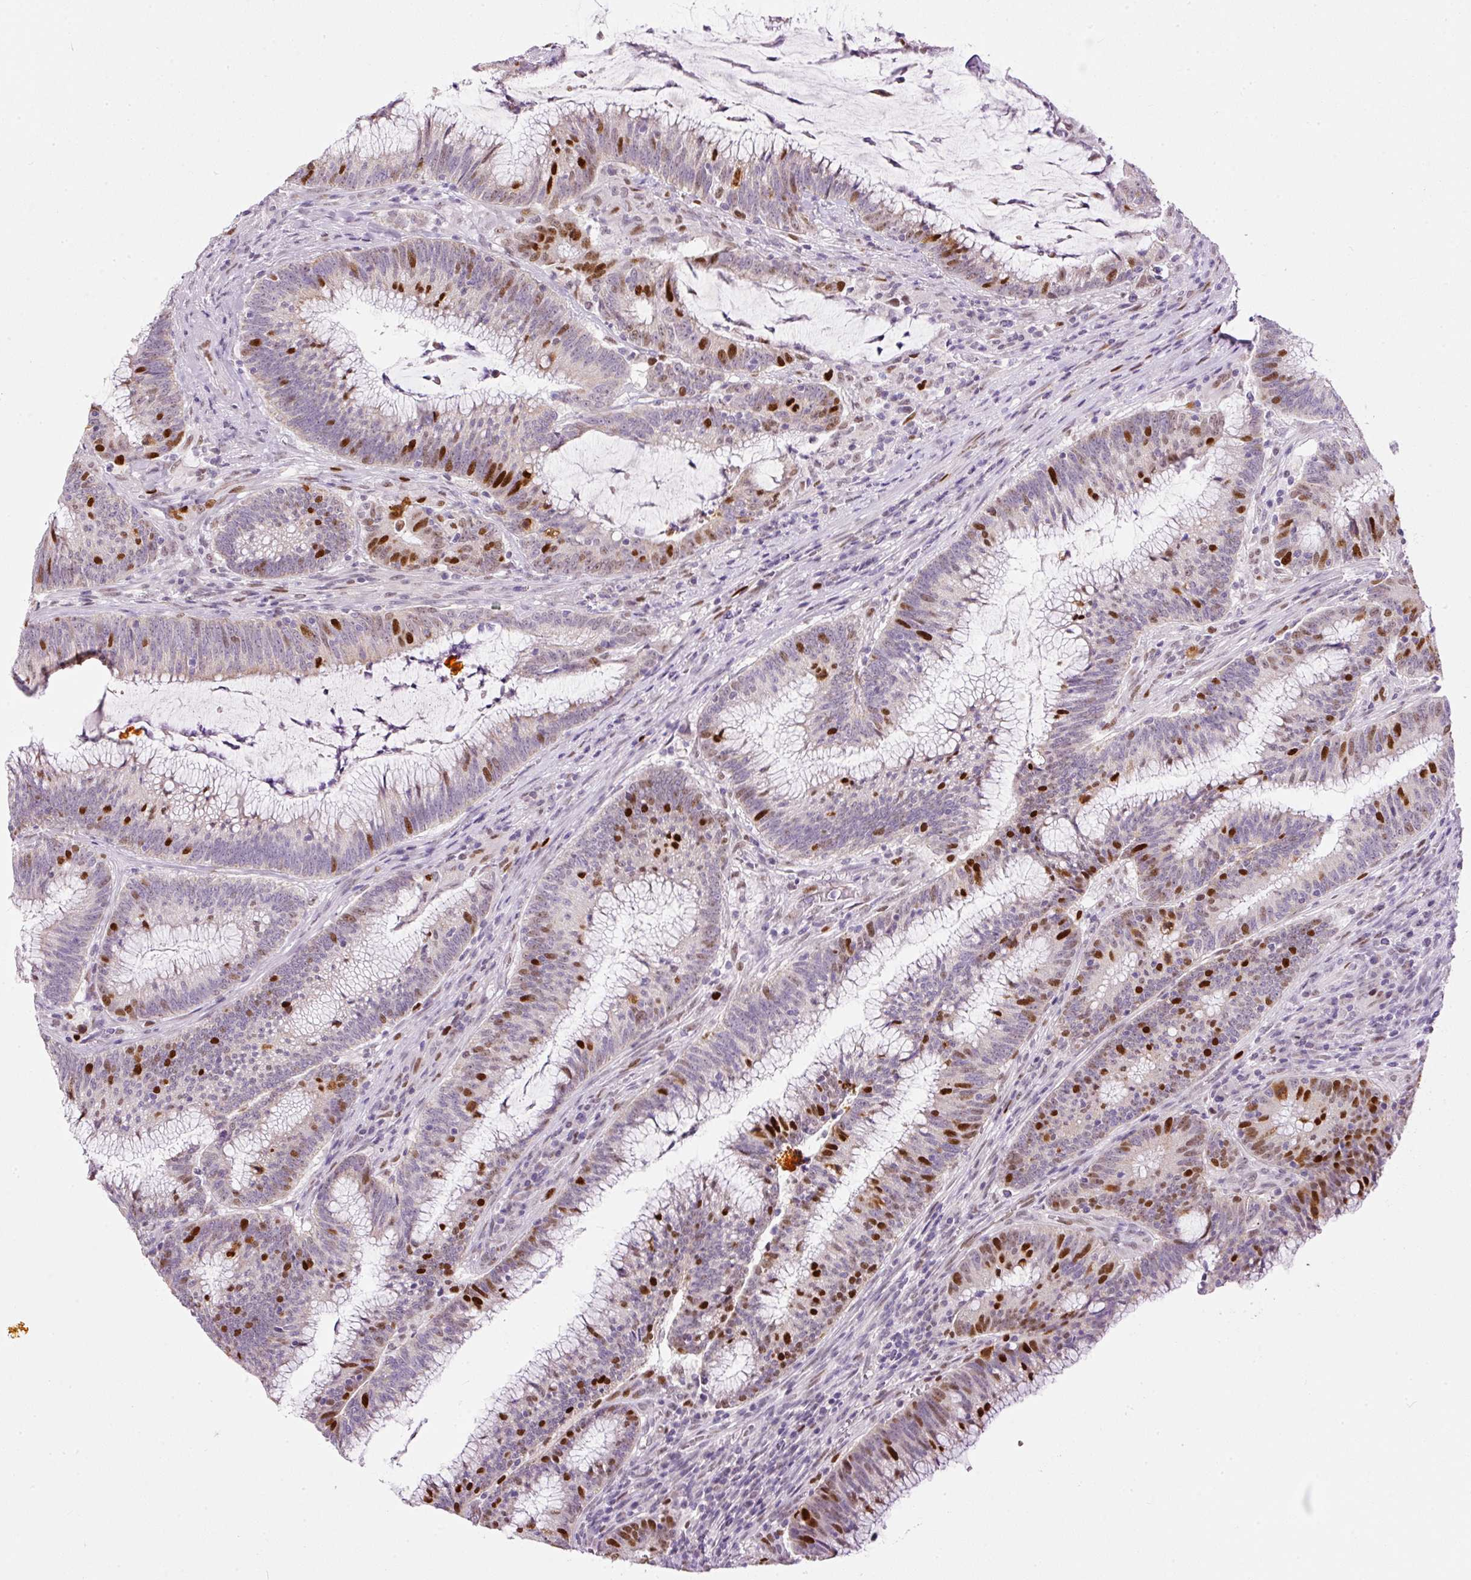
{"staining": {"intensity": "strong", "quantity": "<25%", "location": "nuclear"}, "tissue": "colorectal cancer", "cell_type": "Tumor cells", "image_type": "cancer", "snomed": [{"axis": "morphology", "description": "Adenocarcinoma, NOS"}, {"axis": "topography", "description": "Rectum"}], "caption": "High-magnification brightfield microscopy of colorectal cancer stained with DAB (3,3'-diaminobenzidine) (brown) and counterstained with hematoxylin (blue). tumor cells exhibit strong nuclear expression is present in approximately<25% of cells. (IHC, brightfield microscopy, high magnification).", "gene": "KPNA2", "patient": {"sex": "female", "age": 77}}